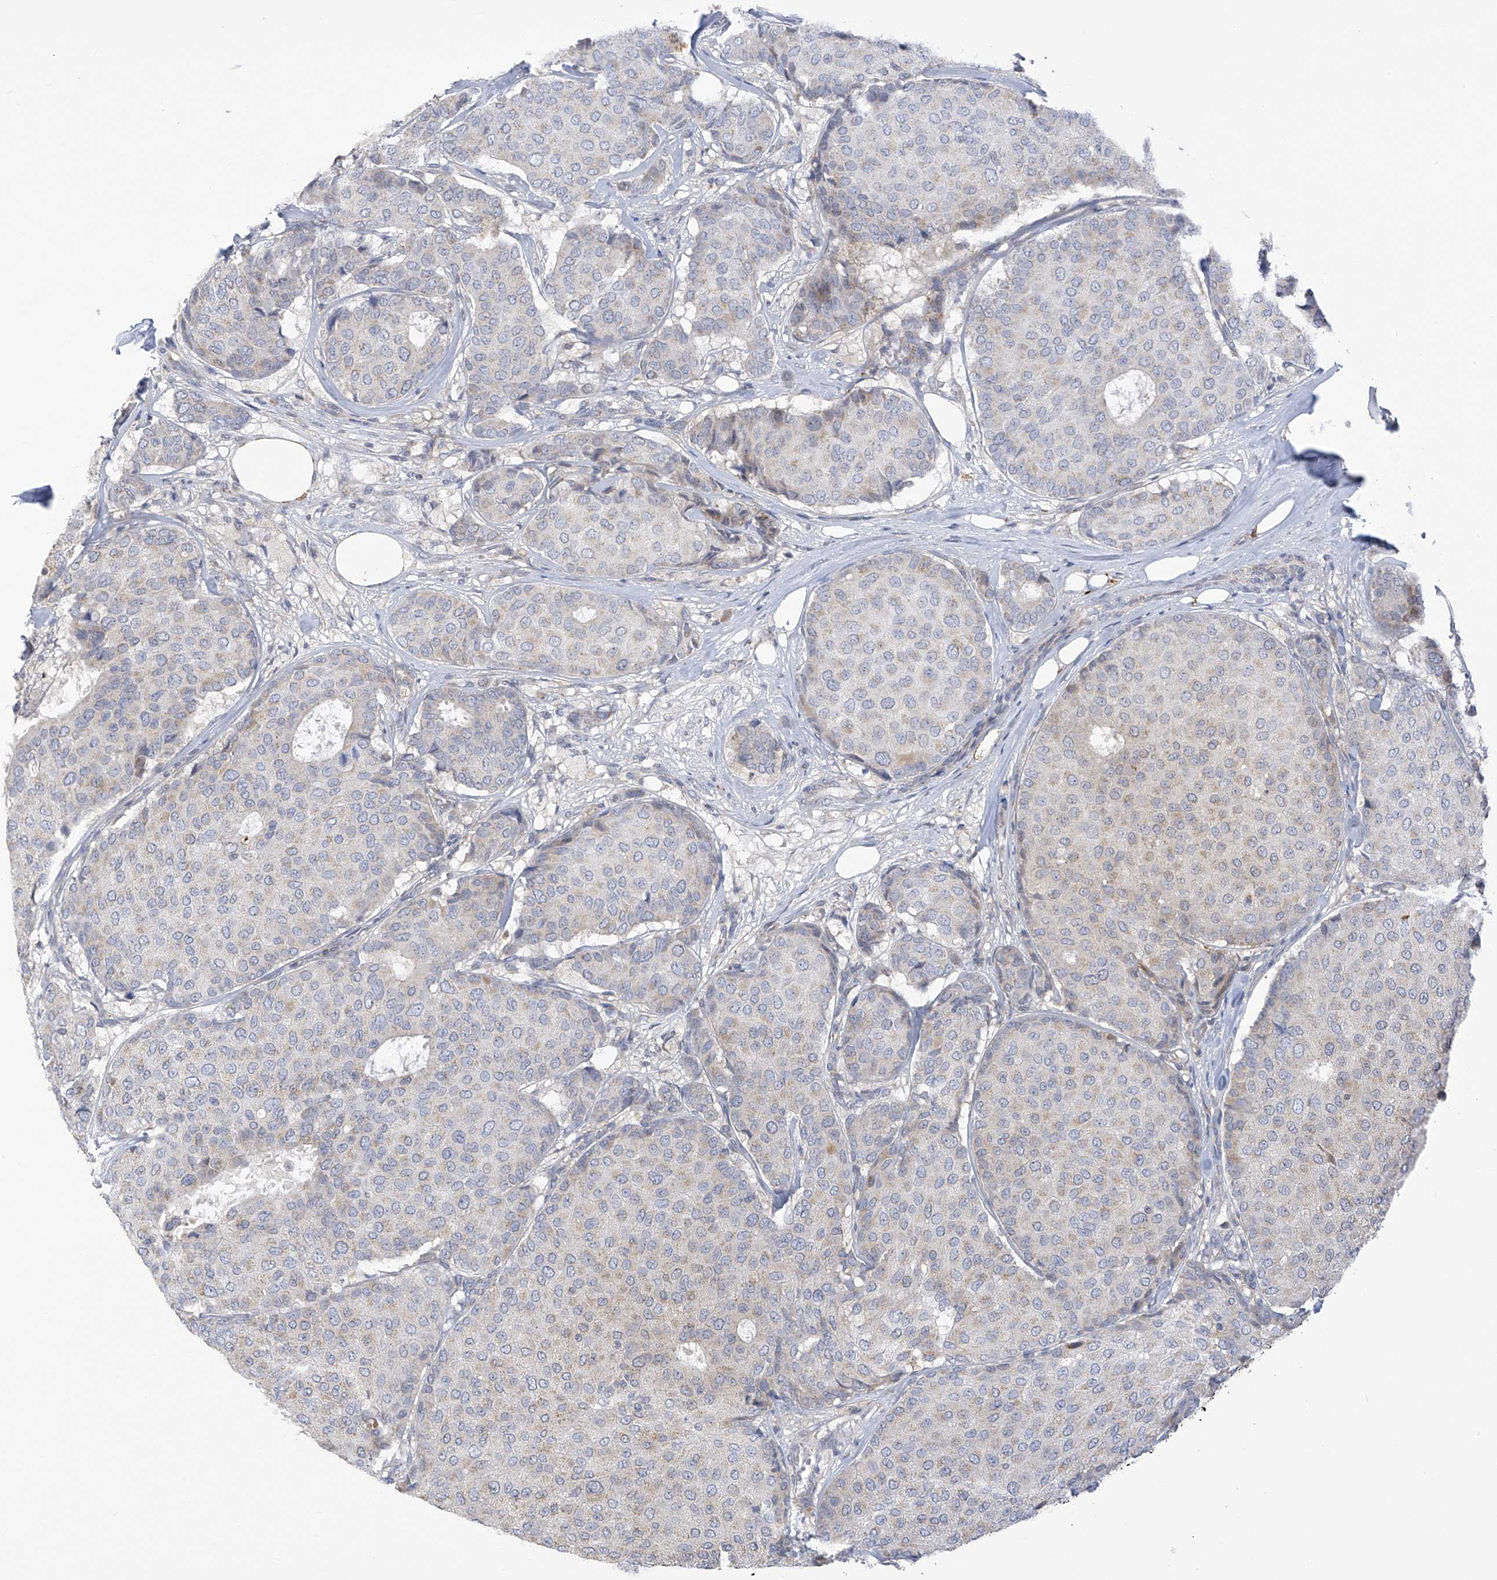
{"staining": {"intensity": "negative", "quantity": "none", "location": "none"}, "tissue": "breast cancer", "cell_type": "Tumor cells", "image_type": "cancer", "snomed": [{"axis": "morphology", "description": "Duct carcinoma"}, {"axis": "topography", "description": "Breast"}], "caption": "This is an immunohistochemistry image of breast intraductal carcinoma. There is no expression in tumor cells.", "gene": "SLCO4A1", "patient": {"sex": "female", "age": 75}}